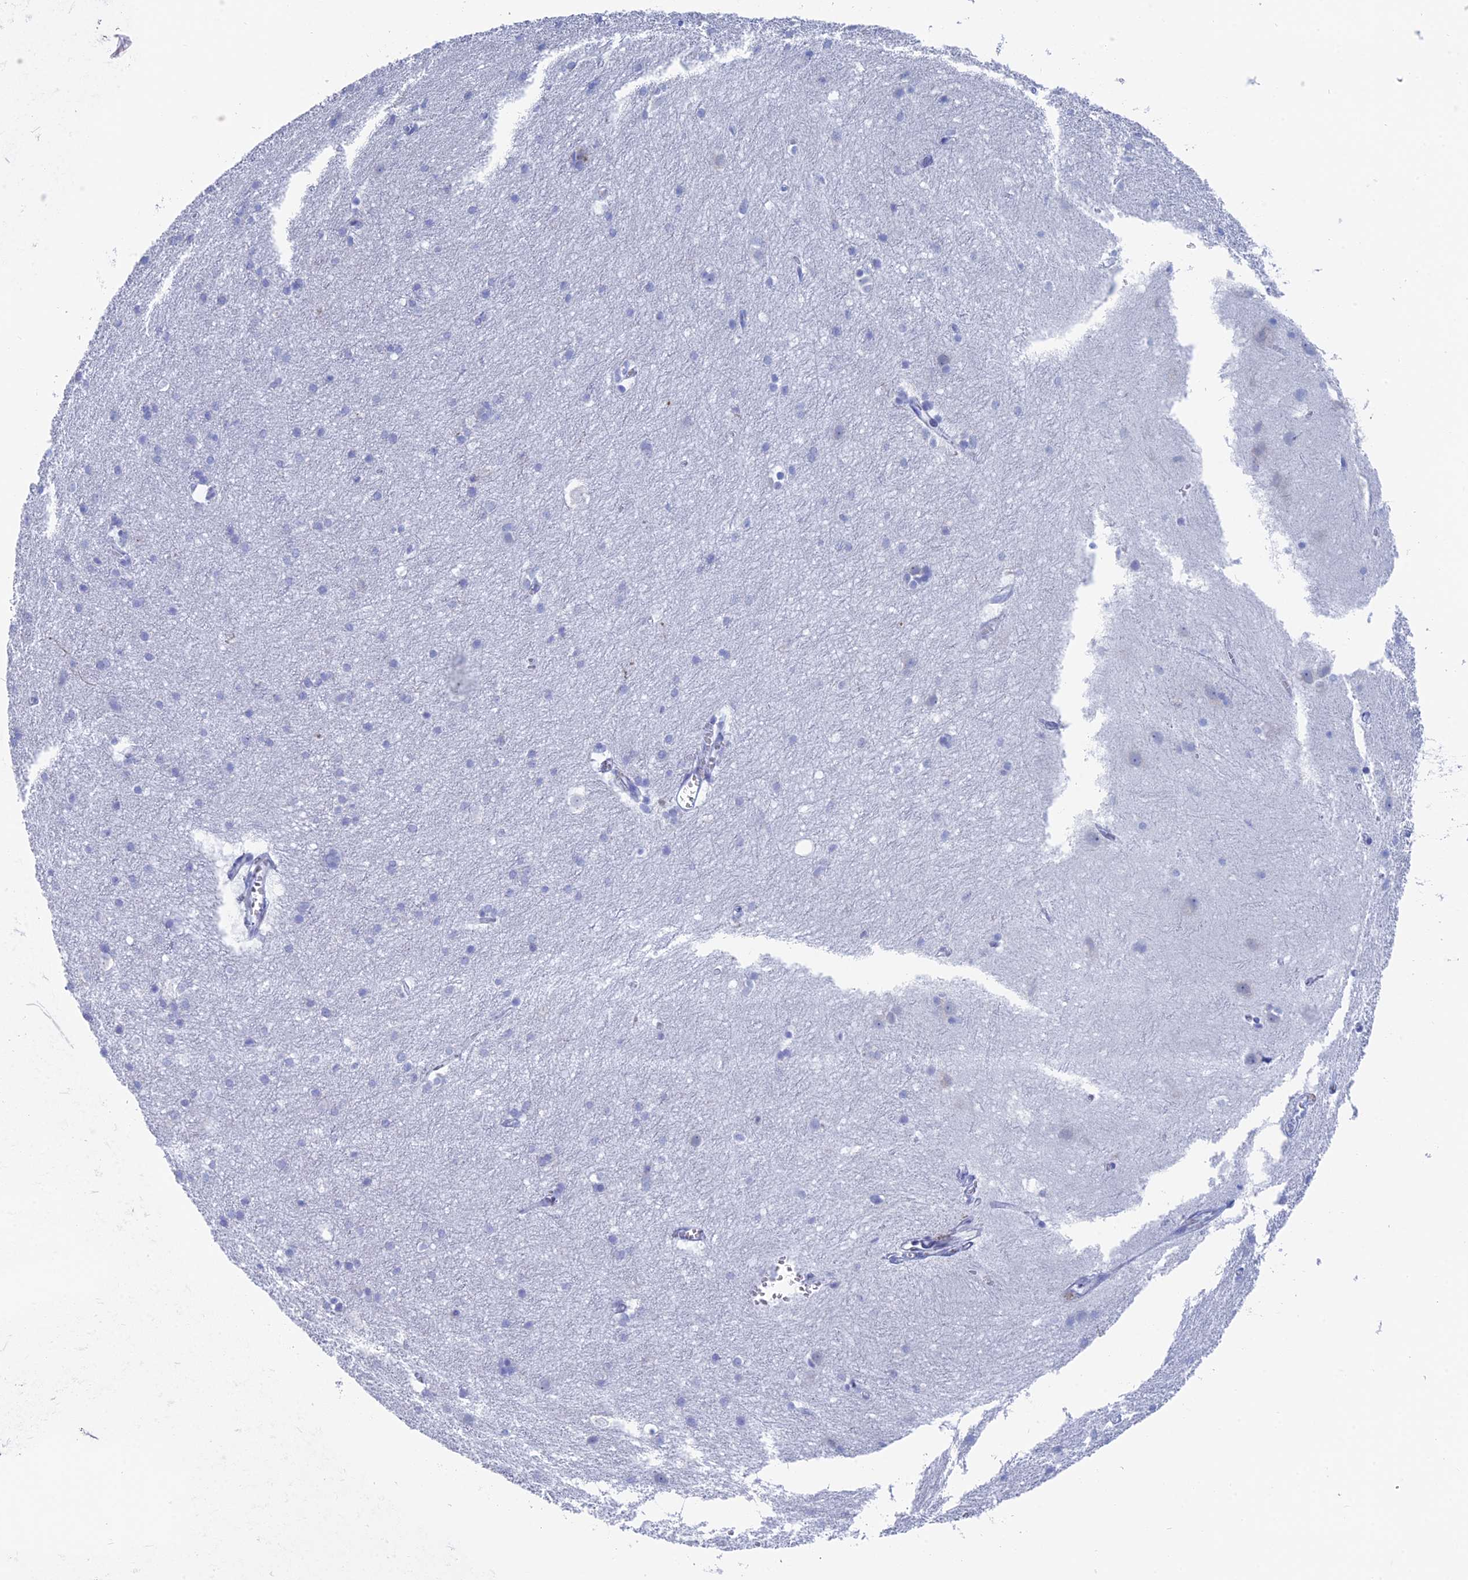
{"staining": {"intensity": "negative", "quantity": "none", "location": "none"}, "tissue": "cerebral cortex", "cell_type": "Endothelial cells", "image_type": "normal", "snomed": [{"axis": "morphology", "description": "Normal tissue, NOS"}, {"axis": "topography", "description": "Cerebral cortex"}], "caption": "Immunohistochemistry image of benign cerebral cortex: cerebral cortex stained with DAB reveals no significant protein positivity in endothelial cells.", "gene": "ALMS1", "patient": {"sex": "male", "age": 54}}